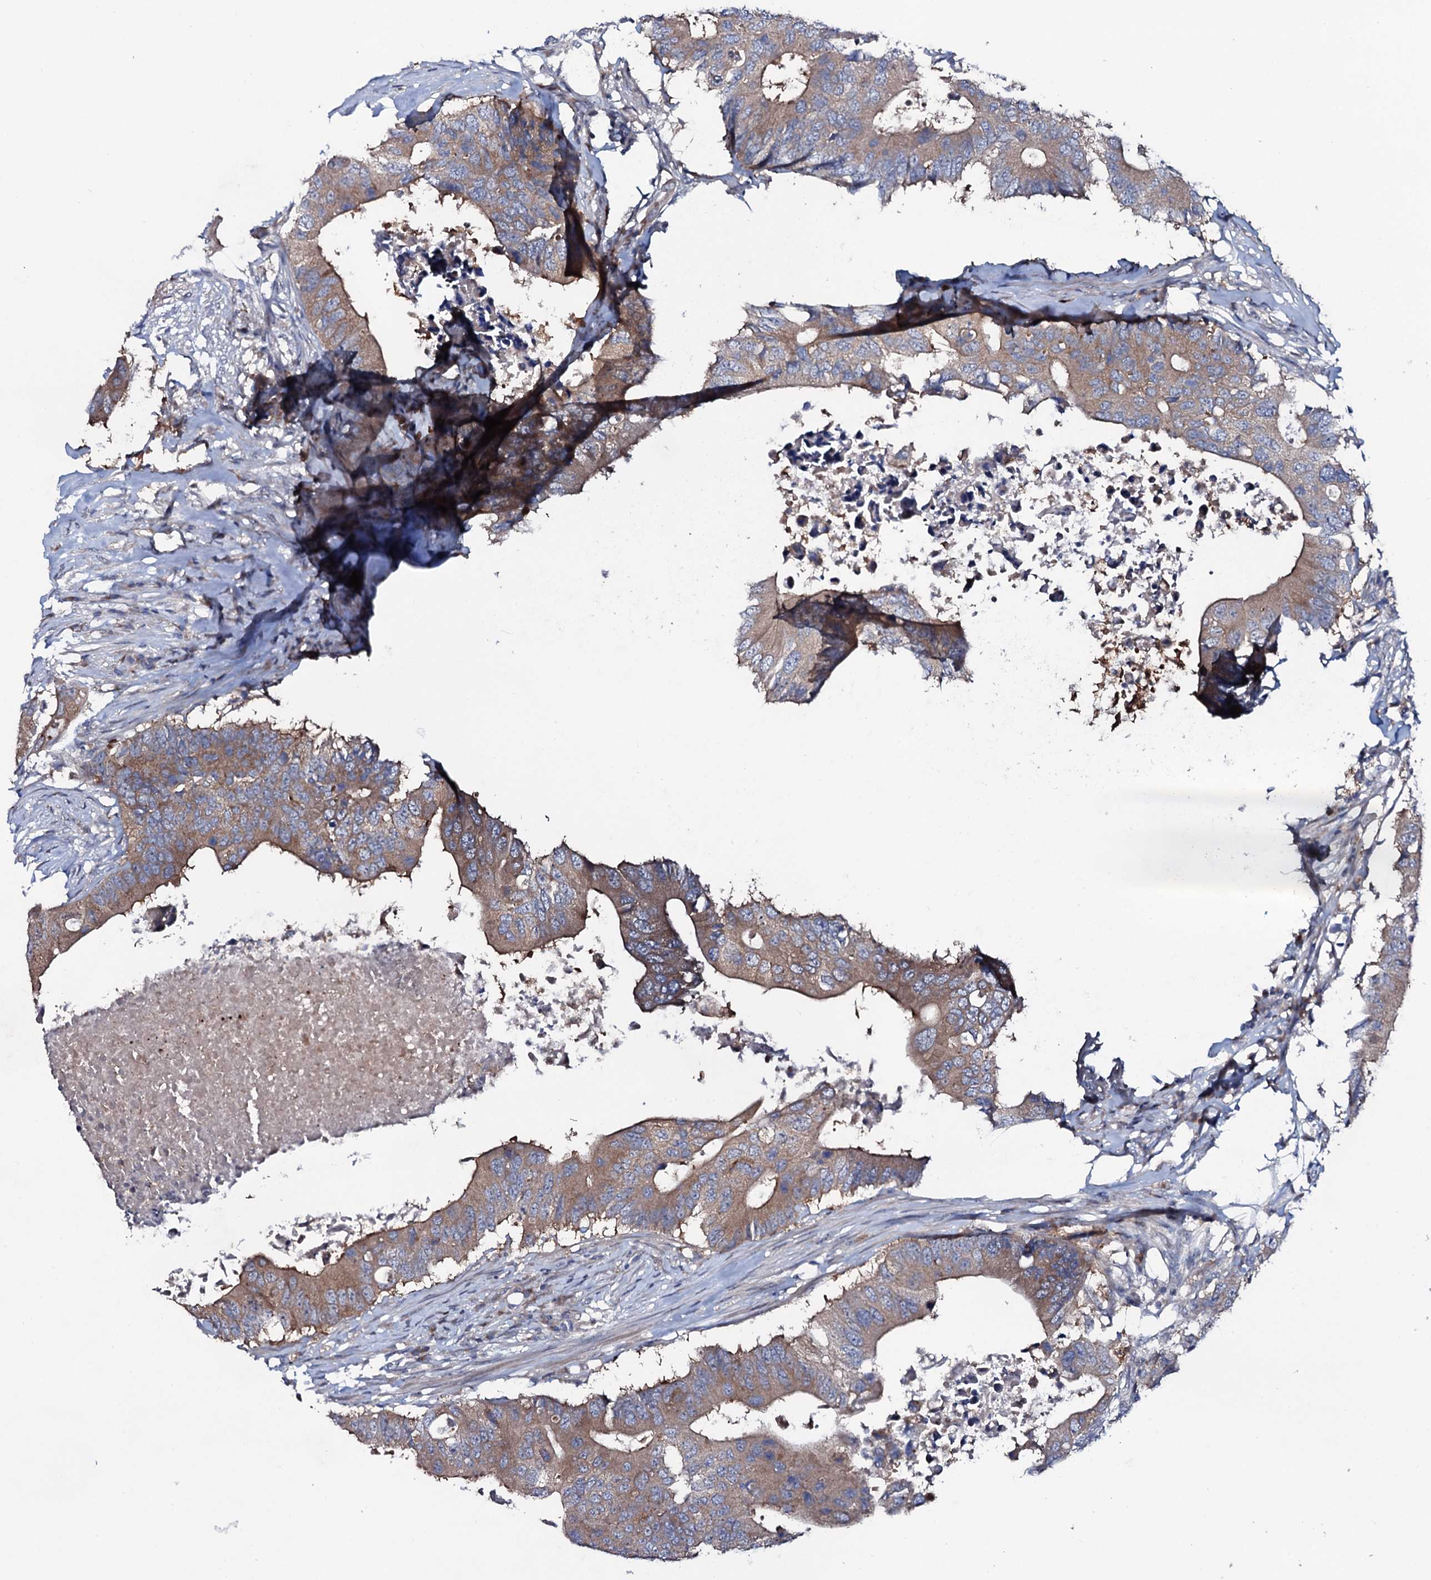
{"staining": {"intensity": "moderate", "quantity": ">75%", "location": "cytoplasmic/membranous"}, "tissue": "colorectal cancer", "cell_type": "Tumor cells", "image_type": "cancer", "snomed": [{"axis": "morphology", "description": "Adenocarcinoma, NOS"}, {"axis": "topography", "description": "Colon"}], "caption": "Immunohistochemical staining of colorectal adenocarcinoma reveals medium levels of moderate cytoplasmic/membranous staining in approximately >75% of tumor cells.", "gene": "COG6", "patient": {"sex": "male", "age": 71}}